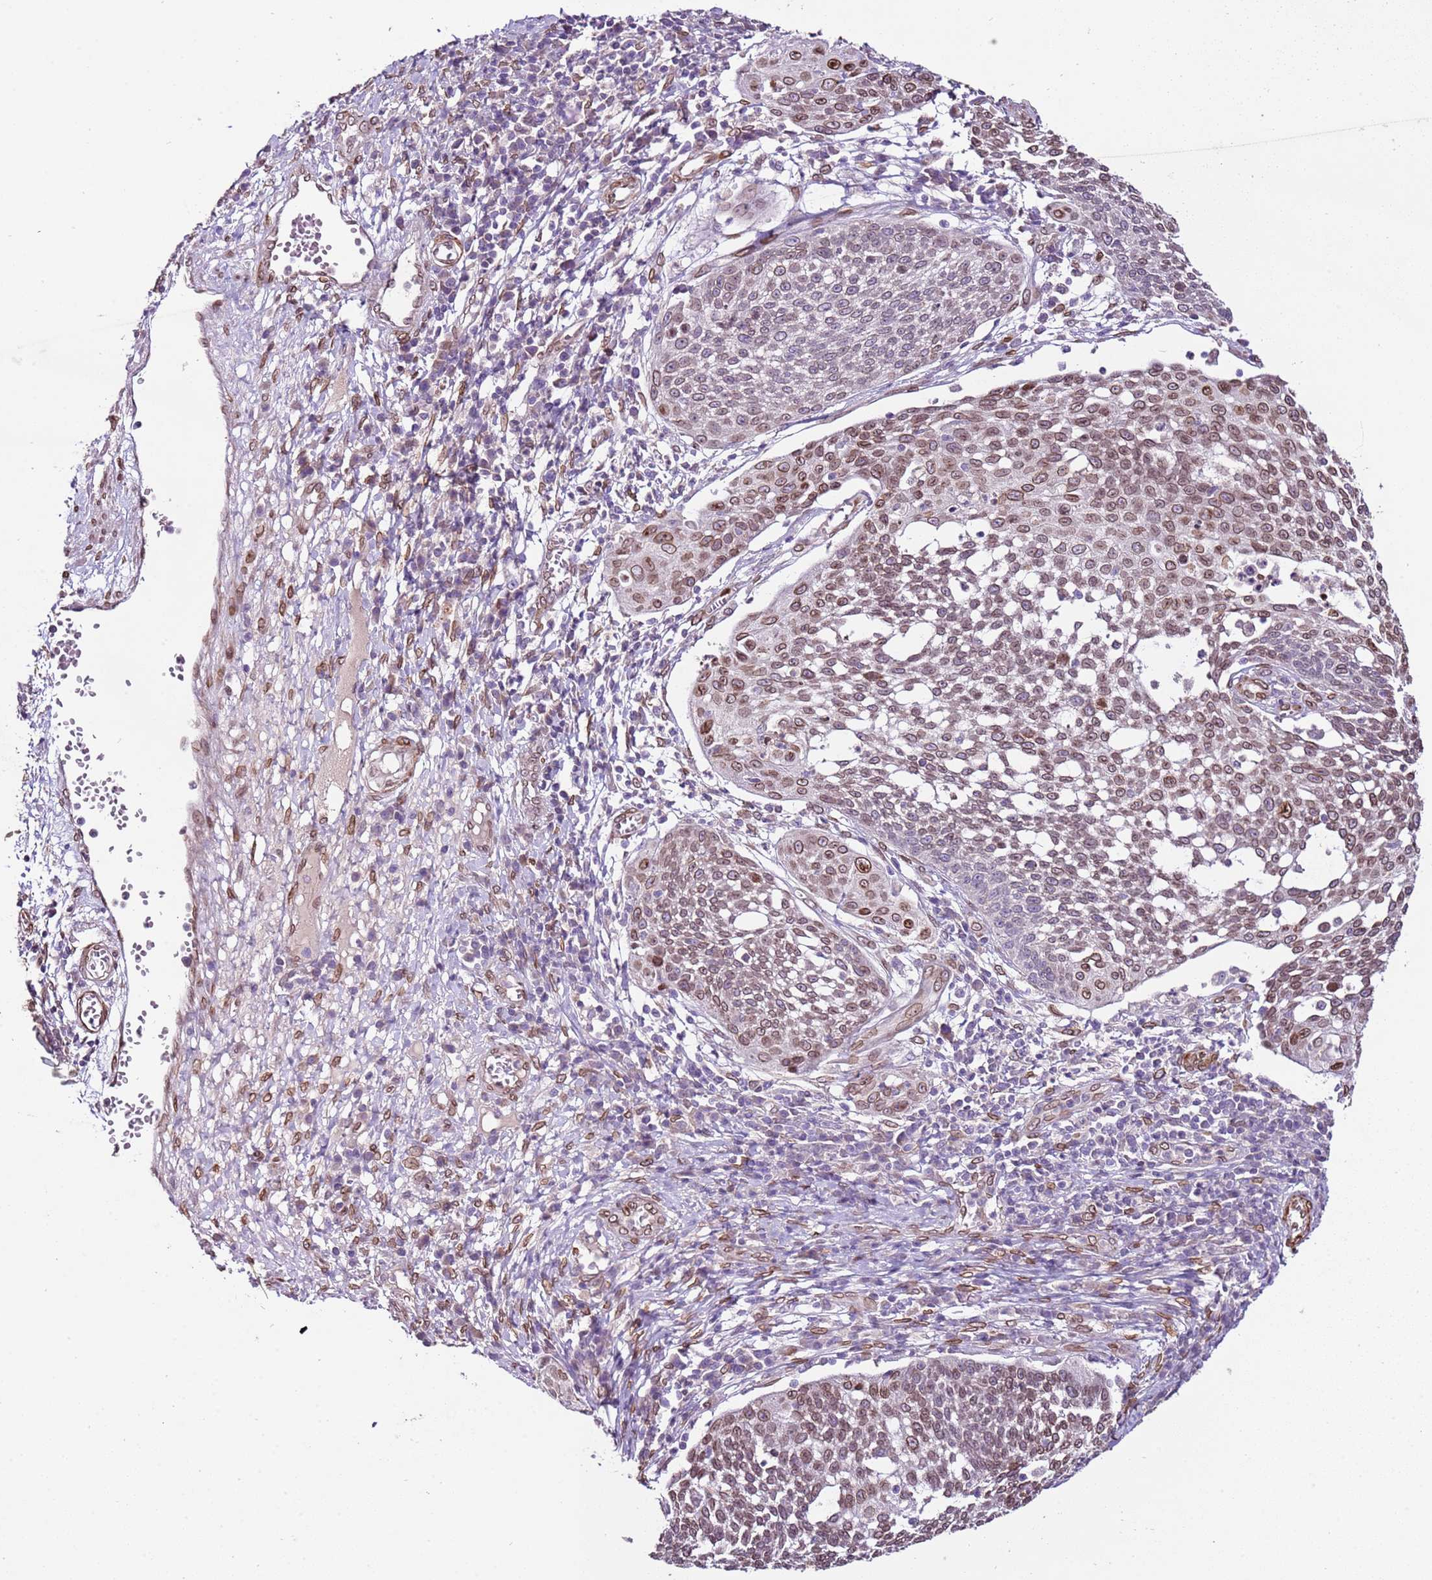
{"staining": {"intensity": "moderate", "quantity": "25%-75%", "location": "cytoplasmic/membranous,nuclear"}, "tissue": "cervical cancer", "cell_type": "Tumor cells", "image_type": "cancer", "snomed": [{"axis": "morphology", "description": "Squamous cell carcinoma, NOS"}, {"axis": "topography", "description": "Cervix"}], "caption": "This is a photomicrograph of immunohistochemistry (IHC) staining of cervical squamous cell carcinoma, which shows moderate expression in the cytoplasmic/membranous and nuclear of tumor cells.", "gene": "TMEM47", "patient": {"sex": "female", "age": 34}}